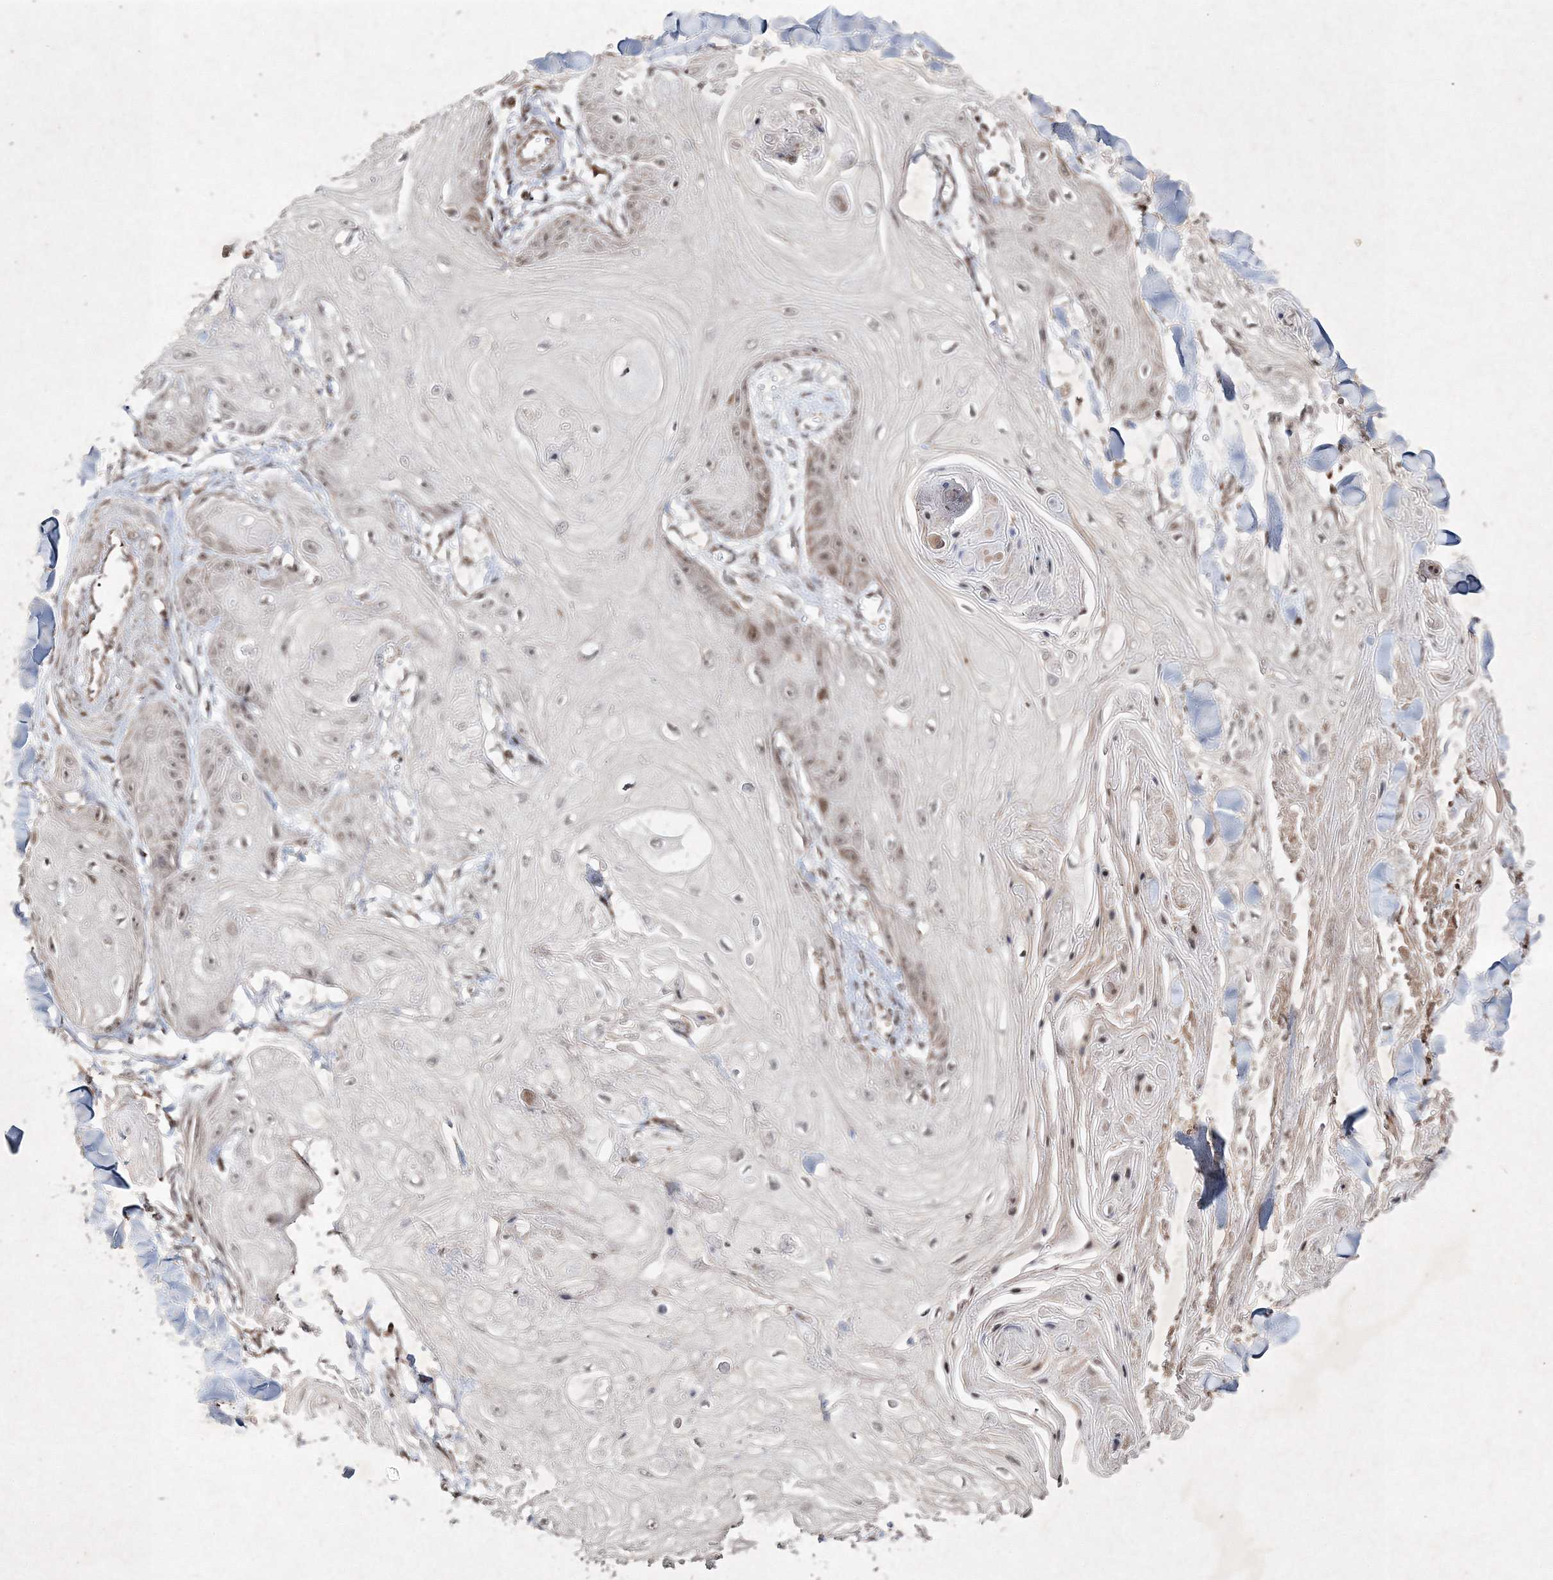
{"staining": {"intensity": "weak", "quantity": "25%-75%", "location": "nuclear"}, "tissue": "skin cancer", "cell_type": "Tumor cells", "image_type": "cancer", "snomed": [{"axis": "morphology", "description": "Squamous cell carcinoma, NOS"}, {"axis": "topography", "description": "Skin"}], "caption": "Protein expression analysis of human skin cancer (squamous cell carcinoma) reveals weak nuclear staining in about 25%-75% of tumor cells. (brown staining indicates protein expression, while blue staining denotes nuclei).", "gene": "CARM1", "patient": {"sex": "male", "age": 74}}